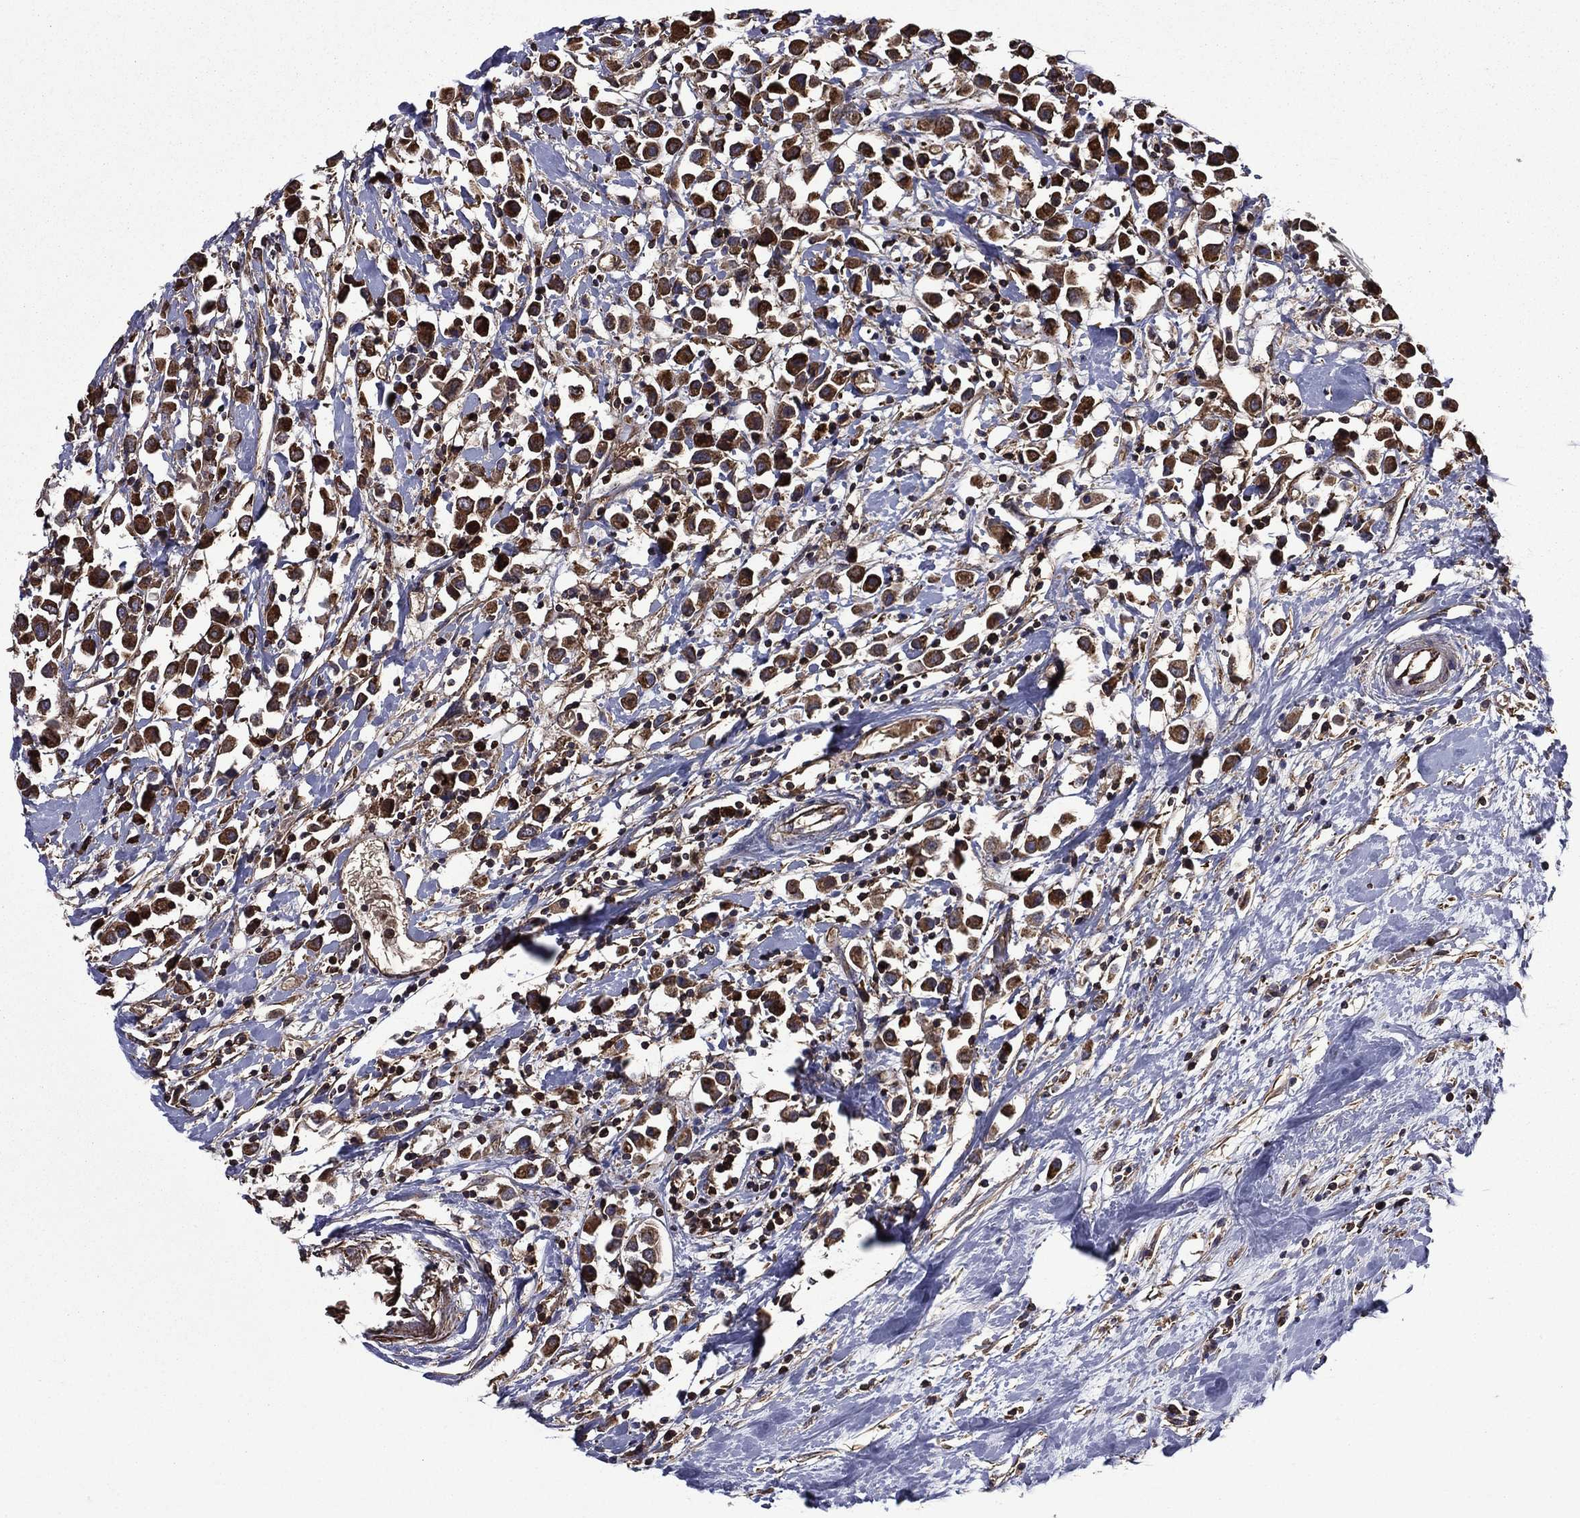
{"staining": {"intensity": "strong", "quantity": ">75%", "location": "cytoplasmic/membranous"}, "tissue": "breast cancer", "cell_type": "Tumor cells", "image_type": "cancer", "snomed": [{"axis": "morphology", "description": "Duct carcinoma"}, {"axis": "topography", "description": "Breast"}], "caption": "This is a photomicrograph of IHC staining of intraductal carcinoma (breast), which shows strong positivity in the cytoplasmic/membranous of tumor cells.", "gene": "PLPP3", "patient": {"sex": "female", "age": 61}}